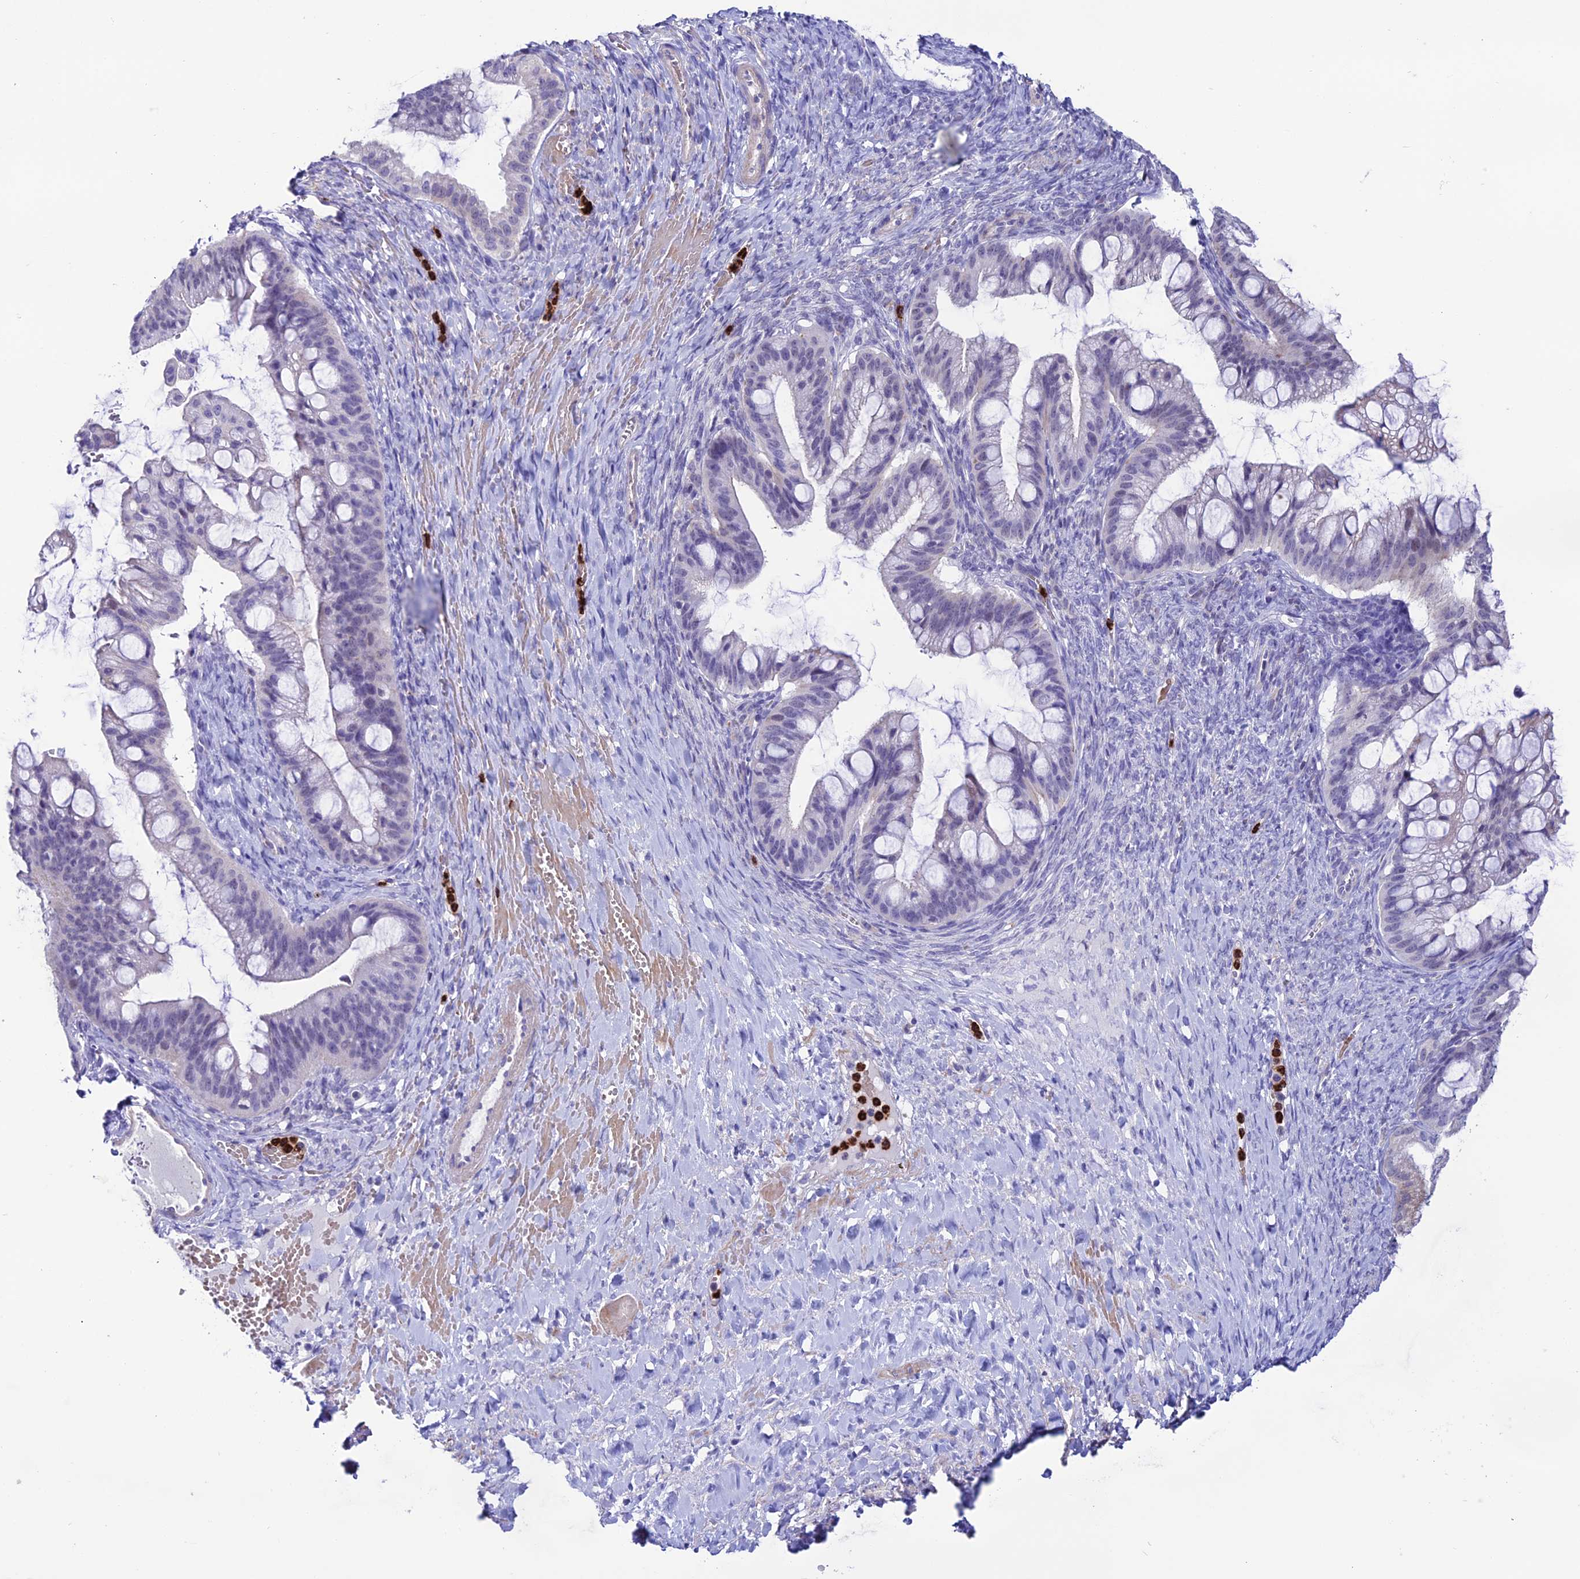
{"staining": {"intensity": "negative", "quantity": "none", "location": "none"}, "tissue": "ovarian cancer", "cell_type": "Tumor cells", "image_type": "cancer", "snomed": [{"axis": "morphology", "description": "Cystadenocarcinoma, mucinous, NOS"}, {"axis": "topography", "description": "Ovary"}], "caption": "Micrograph shows no significant protein positivity in tumor cells of mucinous cystadenocarcinoma (ovarian).", "gene": "COL6A6", "patient": {"sex": "female", "age": 73}}